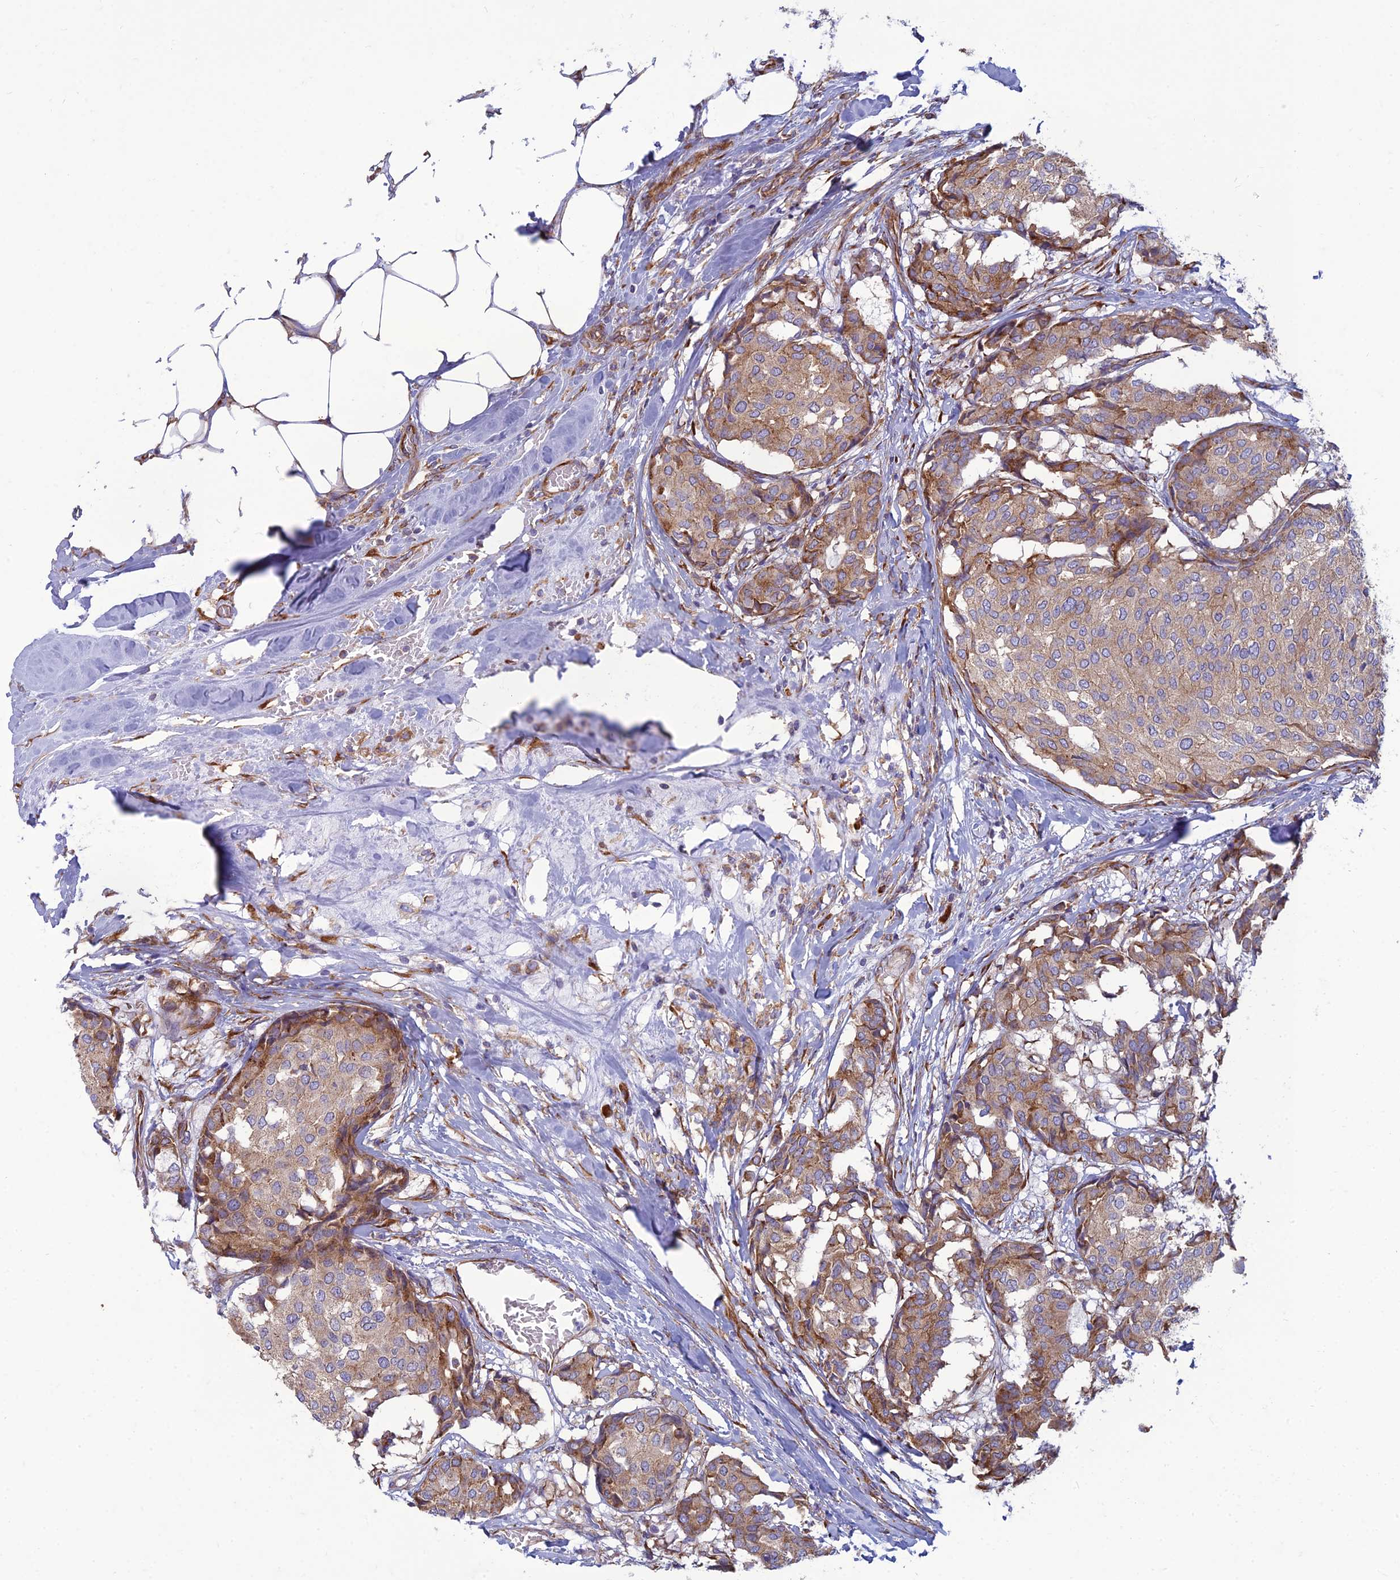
{"staining": {"intensity": "moderate", "quantity": "<25%", "location": "cytoplasmic/membranous"}, "tissue": "breast cancer", "cell_type": "Tumor cells", "image_type": "cancer", "snomed": [{"axis": "morphology", "description": "Duct carcinoma"}, {"axis": "topography", "description": "Breast"}], "caption": "This is a photomicrograph of IHC staining of intraductal carcinoma (breast), which shows moderate expression in the cytoplasmic/membranous of tumor cells.", "gene": "RPL17-C18orf32", "patient": {"sex": "female", "age": 75}}